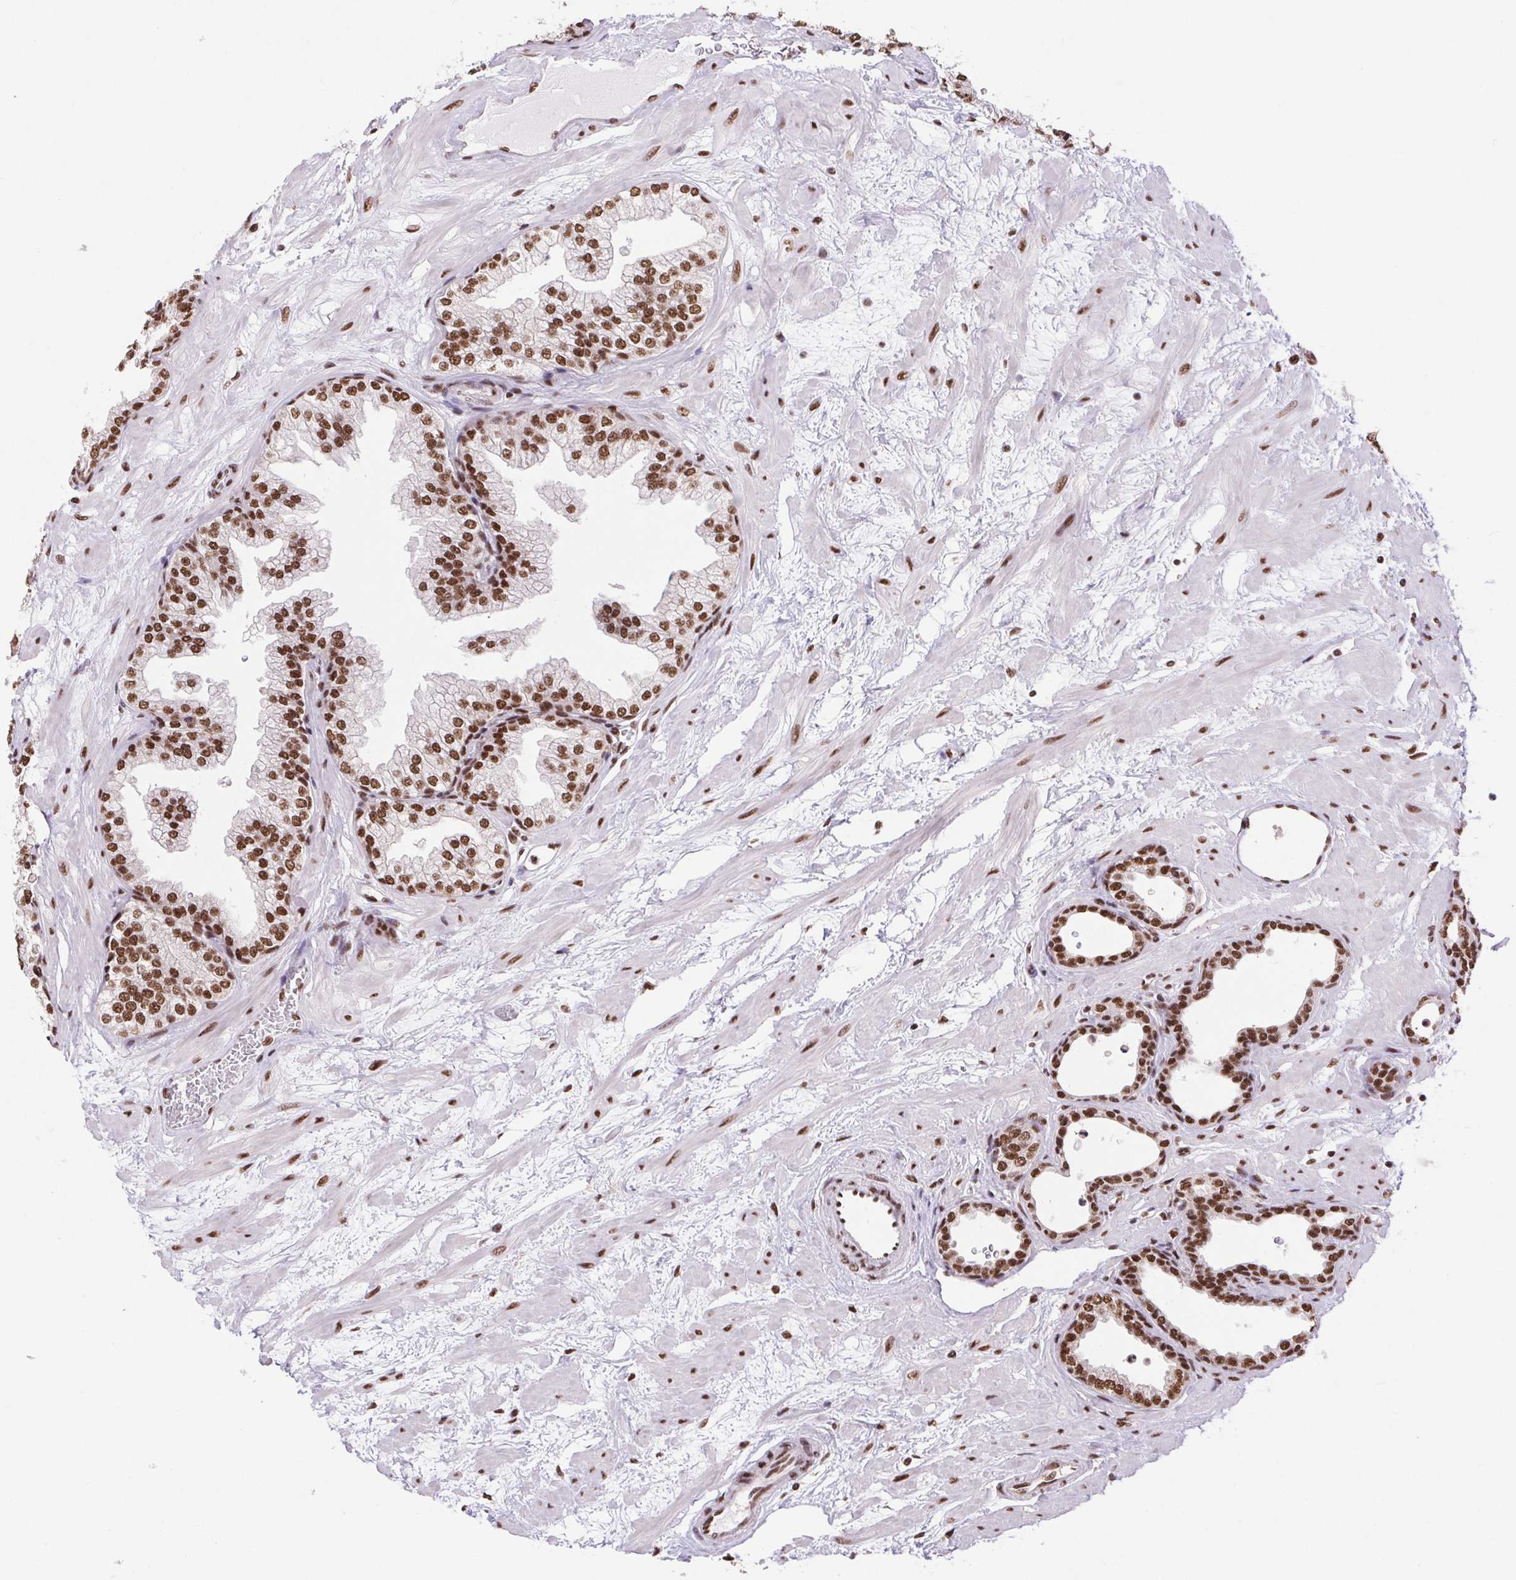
{"staining": {"intensity": "strong", "quantity": ">75%", "location": "nuclear"}, "tissue": "prostate", "cell_type": "Glandular cells", "image_type": "normal", "snomed": [{"axis": "morphology", "description": "Normal tissue, NOS"}, {"axis": "topography", "description": "Prostate"}], "caption": "Prostate stained with immunohistochemistry (IHC) displays strong nuclear expression in about >75% of glandular cells.", "gene": "ZNF207", "patient": {"sex": "male", "age": 37}}